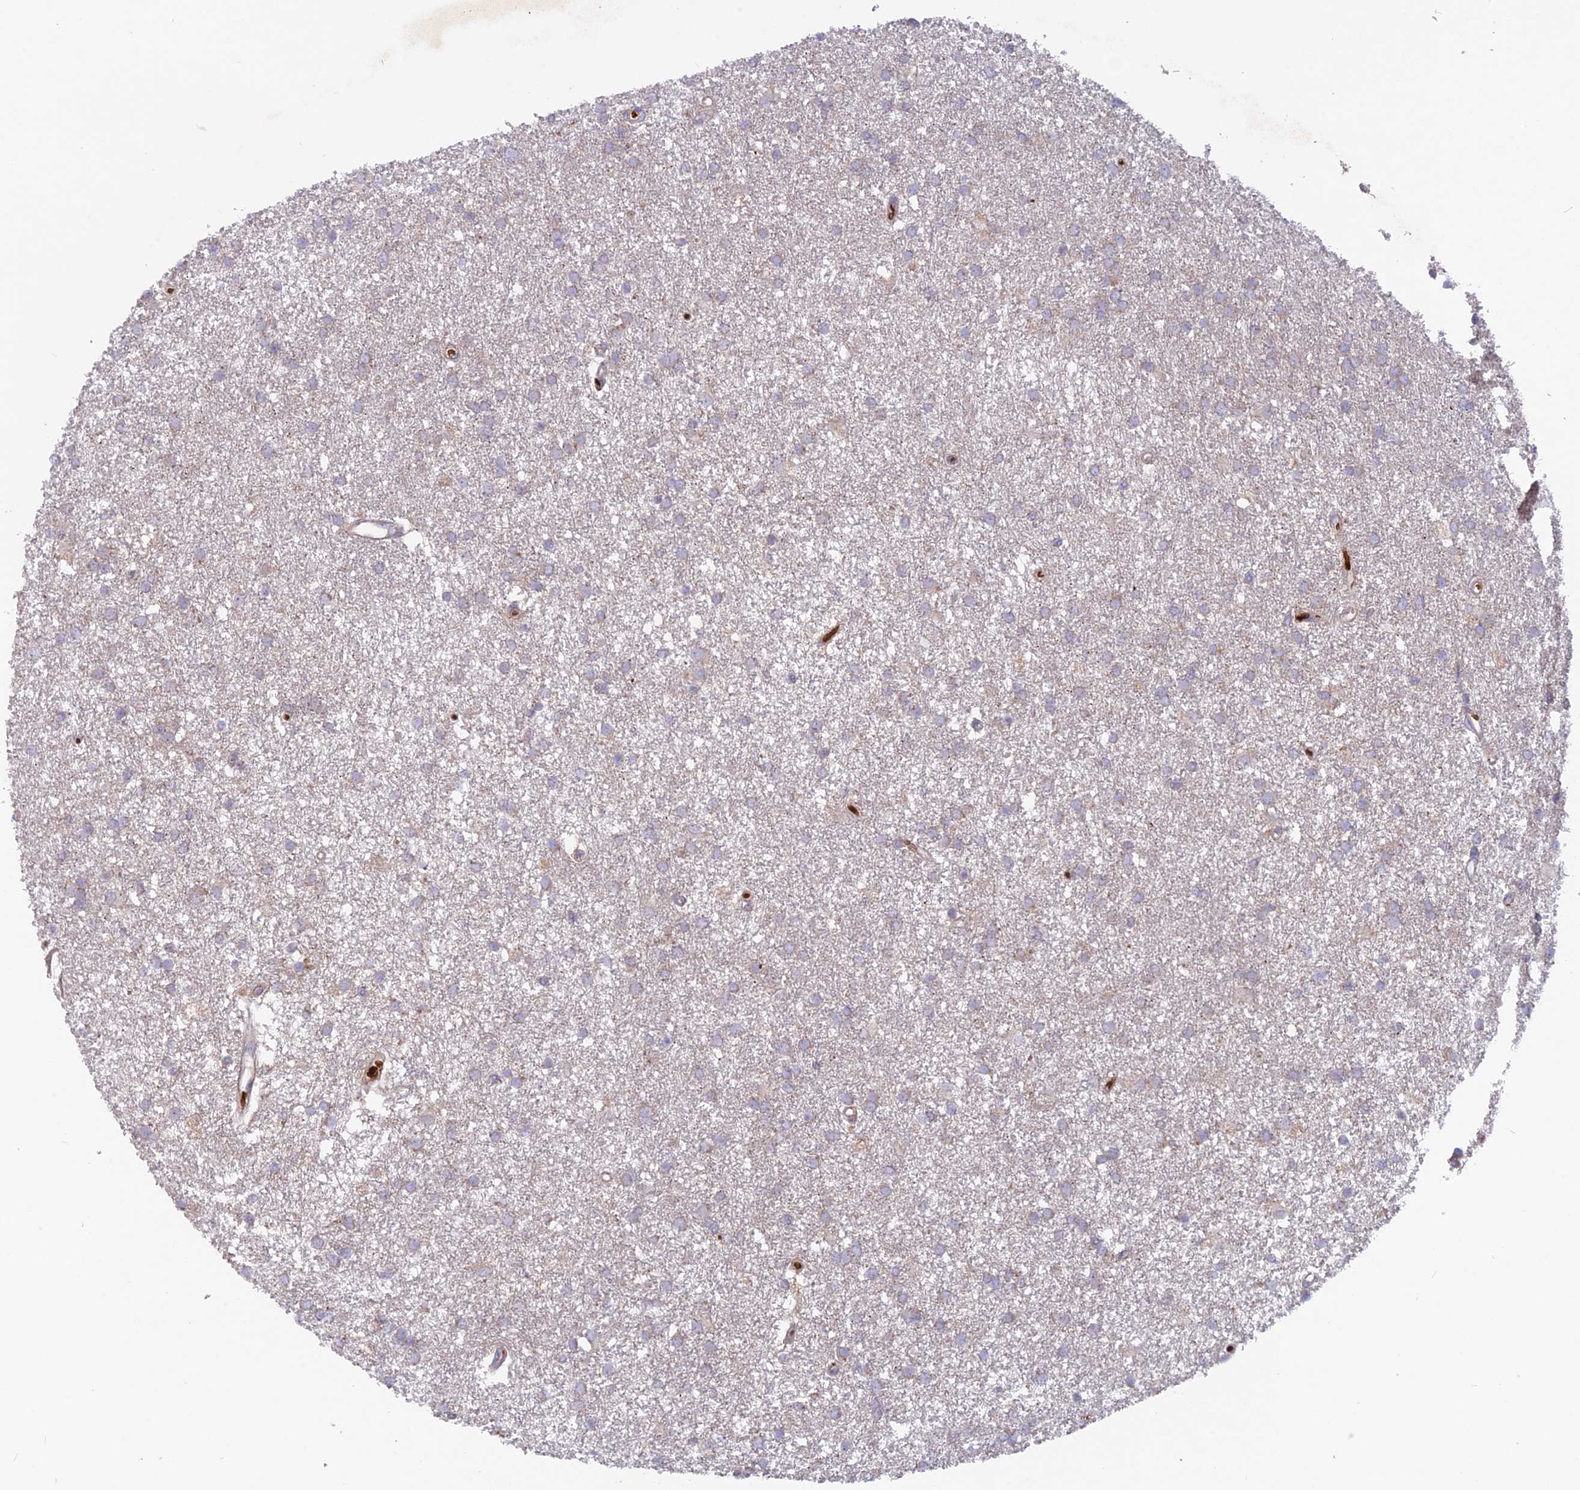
{"staining": {"intensity": "negative", "quantity": "none", "location": "none"}, "tissue": "glioma", "cell_type": "Tumor cells", "image_type": "cancer", "snomed": [{"axis": "morphology", "description": "Glioma, malignant, High grade"}, {"axis": "topography", "description": "Brain"}], "caption": "Immunohistochemistry of human malignant glioma (high-grade) exhibits no positivity in tumor cells. Nuclei are stained in blue.", "gene": "CPNE7", "patient": {"sex": "male", "age": 77}}